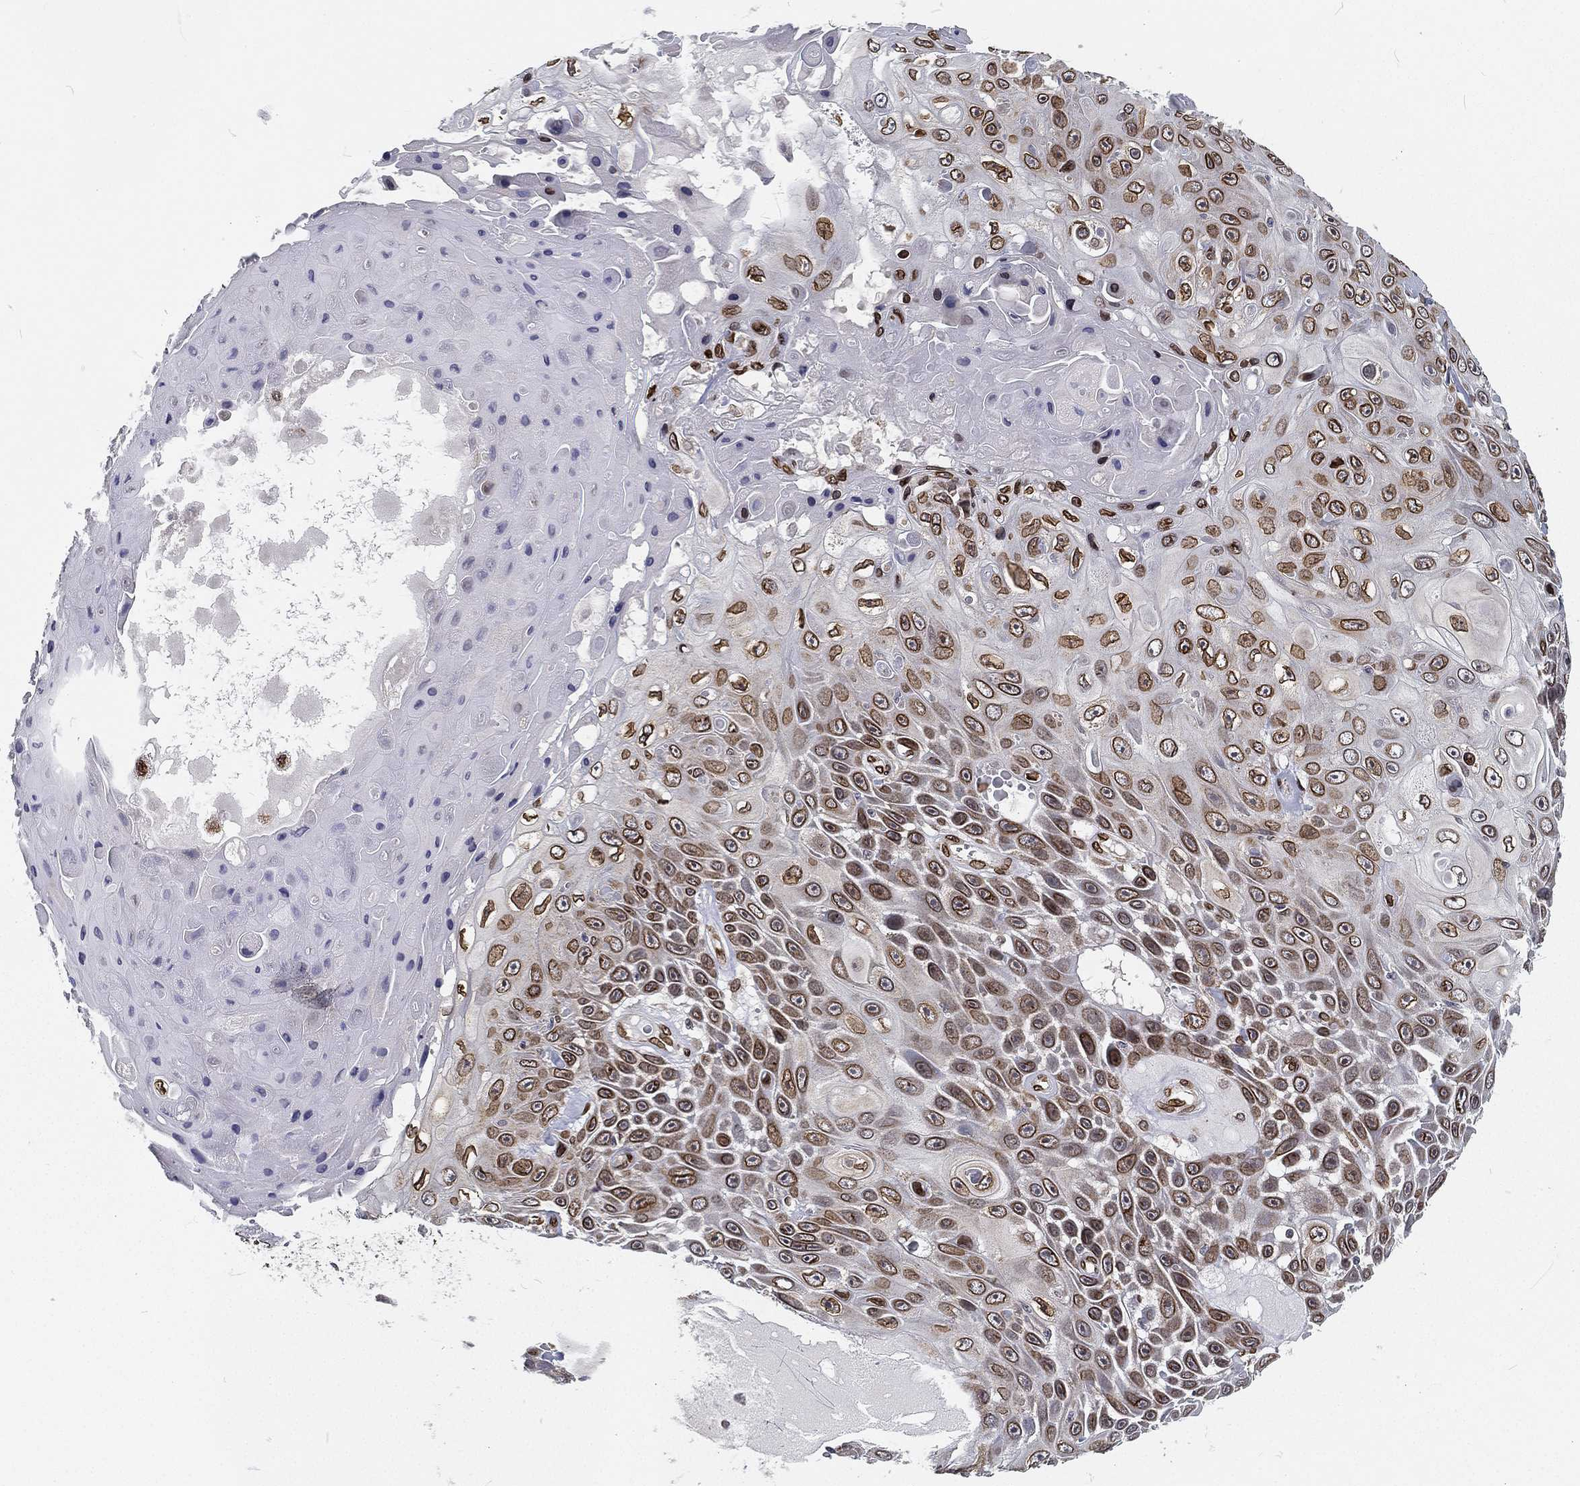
{"staining": {"intensity": "strong", "quantity": ">75%", "location": "cytoplasmic/membranous,nuclear"}, "tissue": "skin cancer", "cell_type": "Tumor cells", "image_type": "cancer", "snomed": [{"axis": "morphology", "description": "Squamous cell carcinoma, NOS"}, {"axis": "topography", "description": "Skin"}], "caption": "Tumor cells display strong cytoplasmic/membranous and nuclear positivity in about >75% of cells in skin cancer.", "gene": "PALB2", "patient": {"sex": "male", "age": 82}}